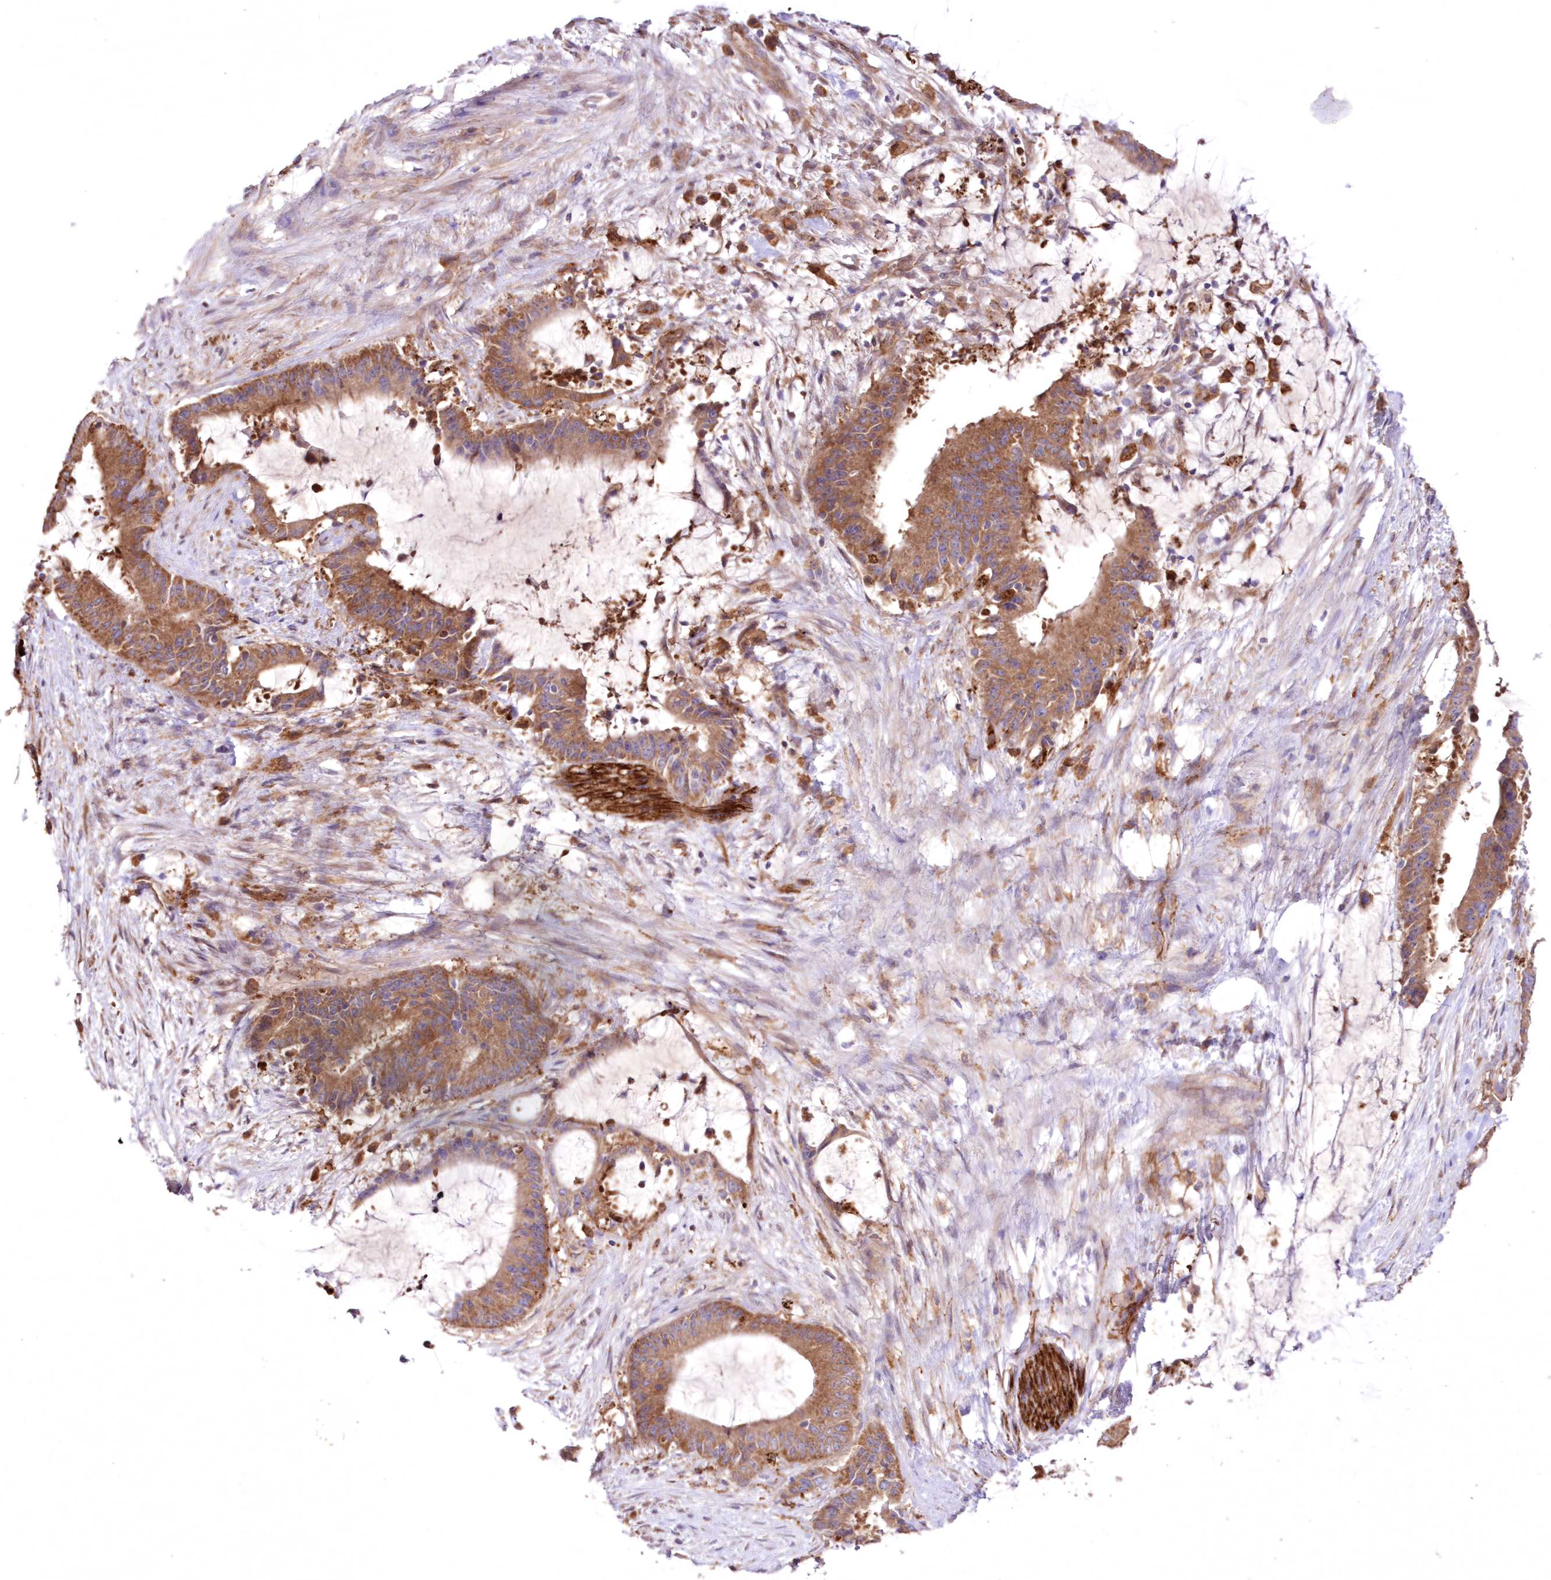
{"staining": {"intensity": "moderate", "quantity": ">75%", "location": "cytoplasmic/membranous"}, "tissue": "liver cancer", "cell_type": "Tumor cells", "image_type": "cancer", "snomed": [{"axis": "morphology", "description": "Normal tissue, NOS"}, {"axis": "morphology", "description": "Cholangiocarcinoma"}, {"axis": "topography", "description": "Liver"}, {"axis": "topography", "description": "Peripheral nerve tissue"}], "caption": "Human liver cholangiocarcinoma stained with a protein marker exhibits moderate staining in tumor cells.", "gene": "FCHO2", "patient": {"sex": "female", "age": 73}}